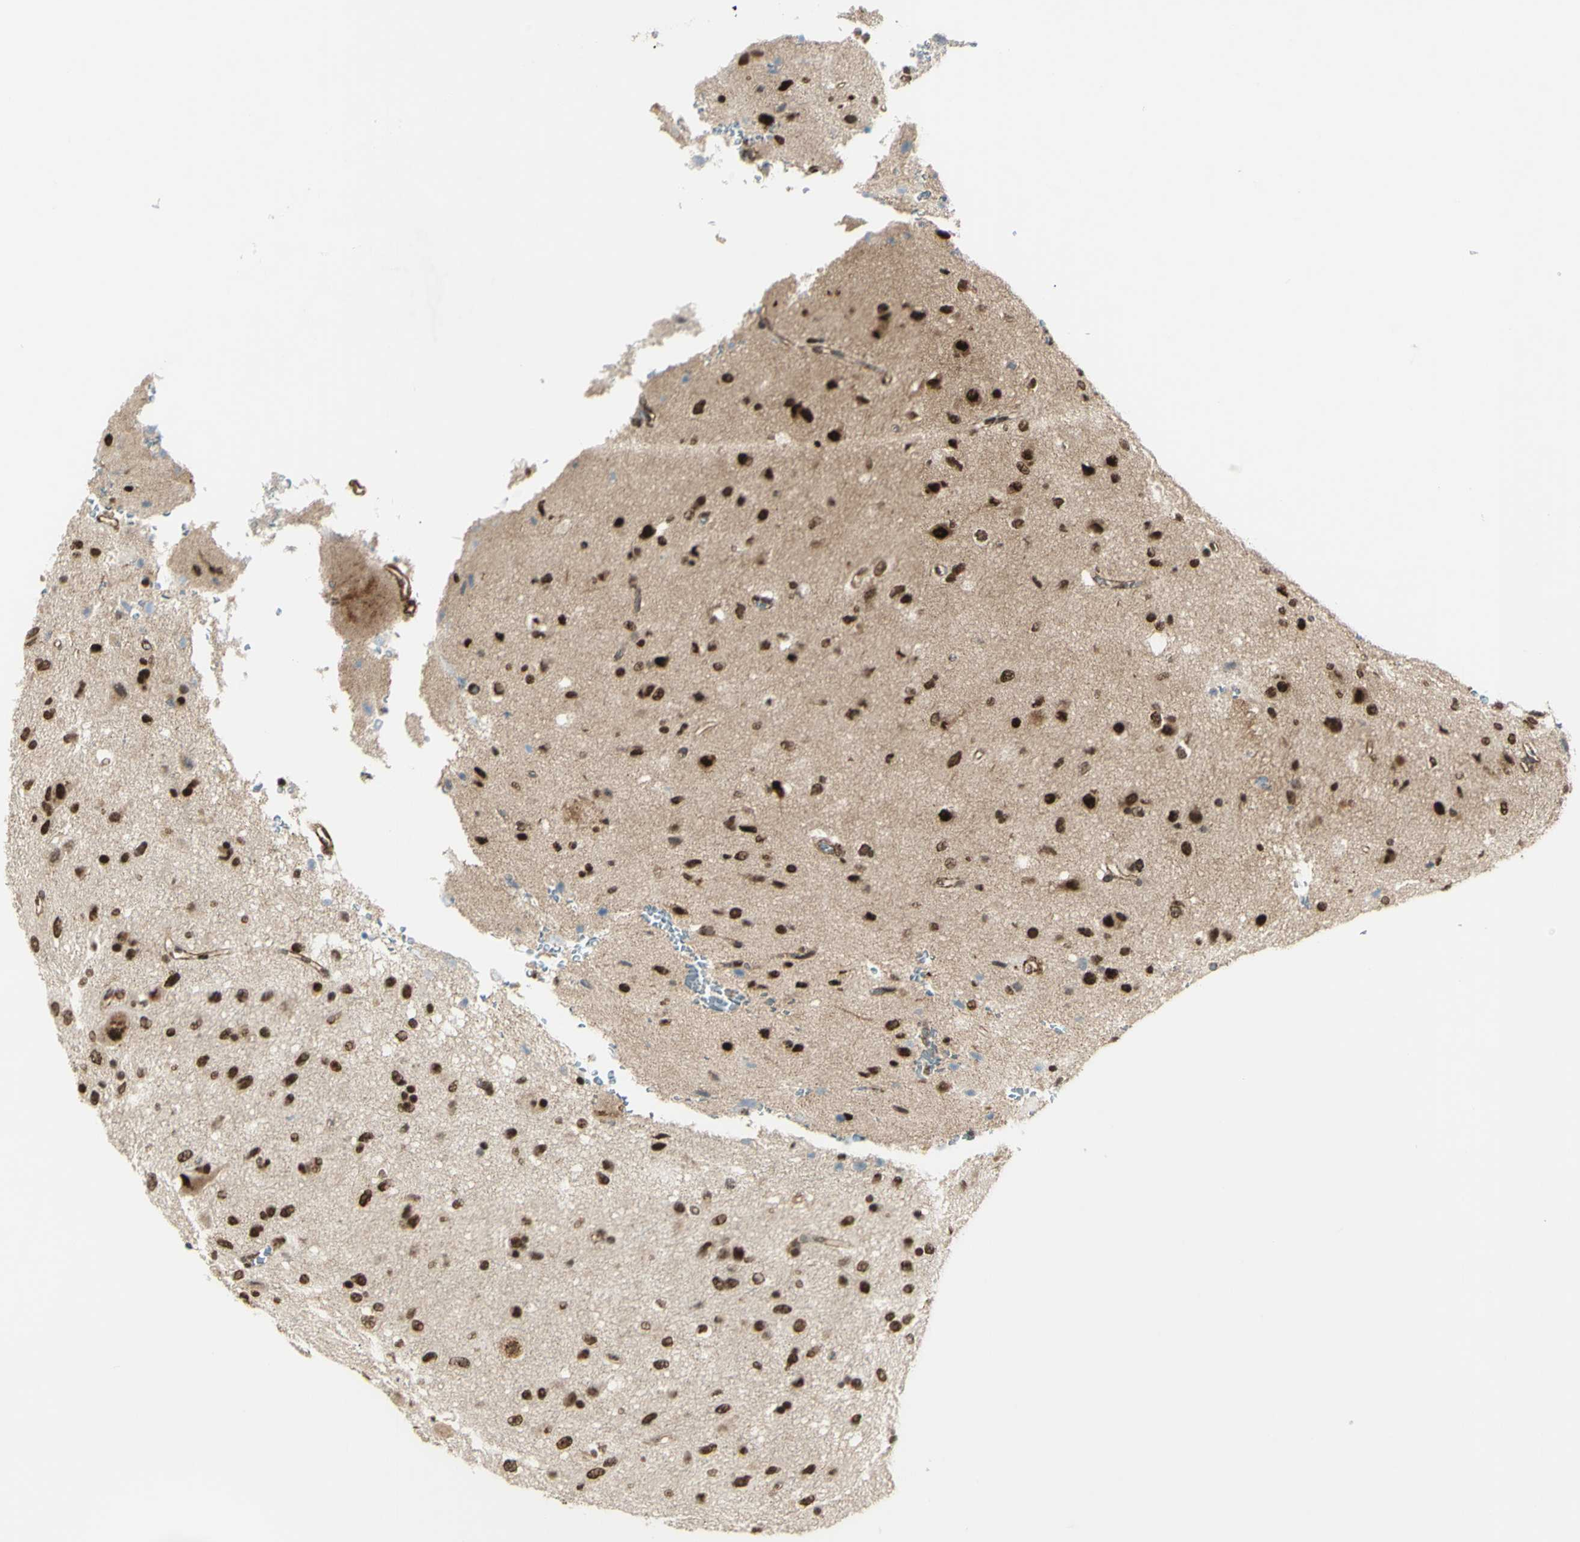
{"staining": {"intensity": "strong", "quantity": ">75%", "location": "nuclear"}, "tissue": "glioma", "cell_type": "Tumor cells", "image_type": "cancer", "snomed": [{"axis": "morphology", "description": "Glioma, malignant, Low grade"}, {"axis": "topography", "description": "Brain"}], "caption": "Strong nuclear staining for a protein is present in approximately >75% of tumor cells of malignant glioma (low-grade) using IHC.", "gene": "ZMYM6", "patient": {"sex": "male", "age": 77}}